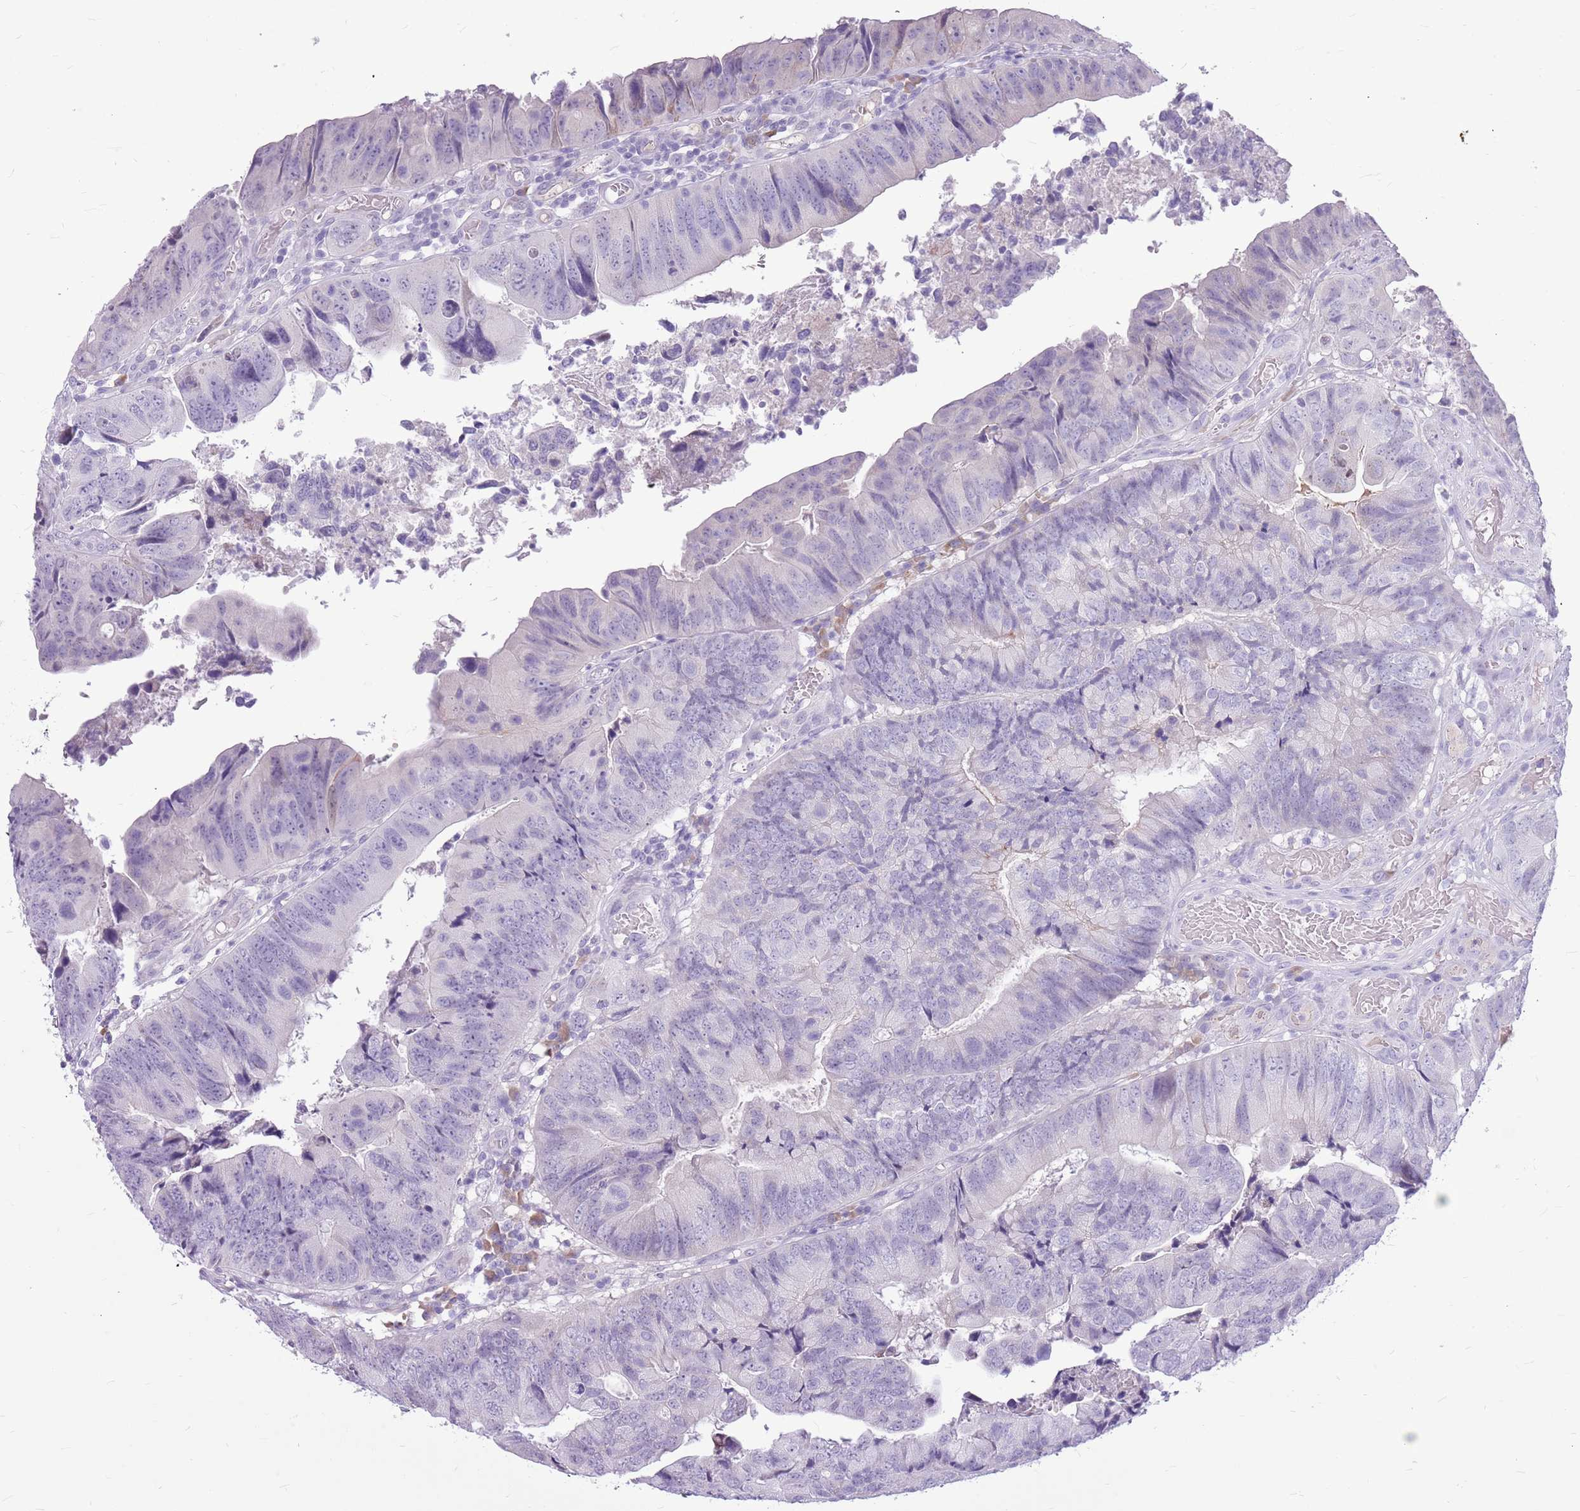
{"staining": {"intensity": "negative", "quantity": "none", "location": "none"}, "tissue": "colorectal cancer", "cell_type": "Tumor cells", "image_type": "cancer", "snomed": [{"axis": "morphology", "description": "Adenocarcinoma, NOS"}, {"axis": "topography", "description": "Colon"}], "caption": "Protein analysis of colorectal adenocarcinoma shows no significant positivity in tumor cells.", "gene": "ZNF425", "patient": {"sex": "female", "age": 67}}